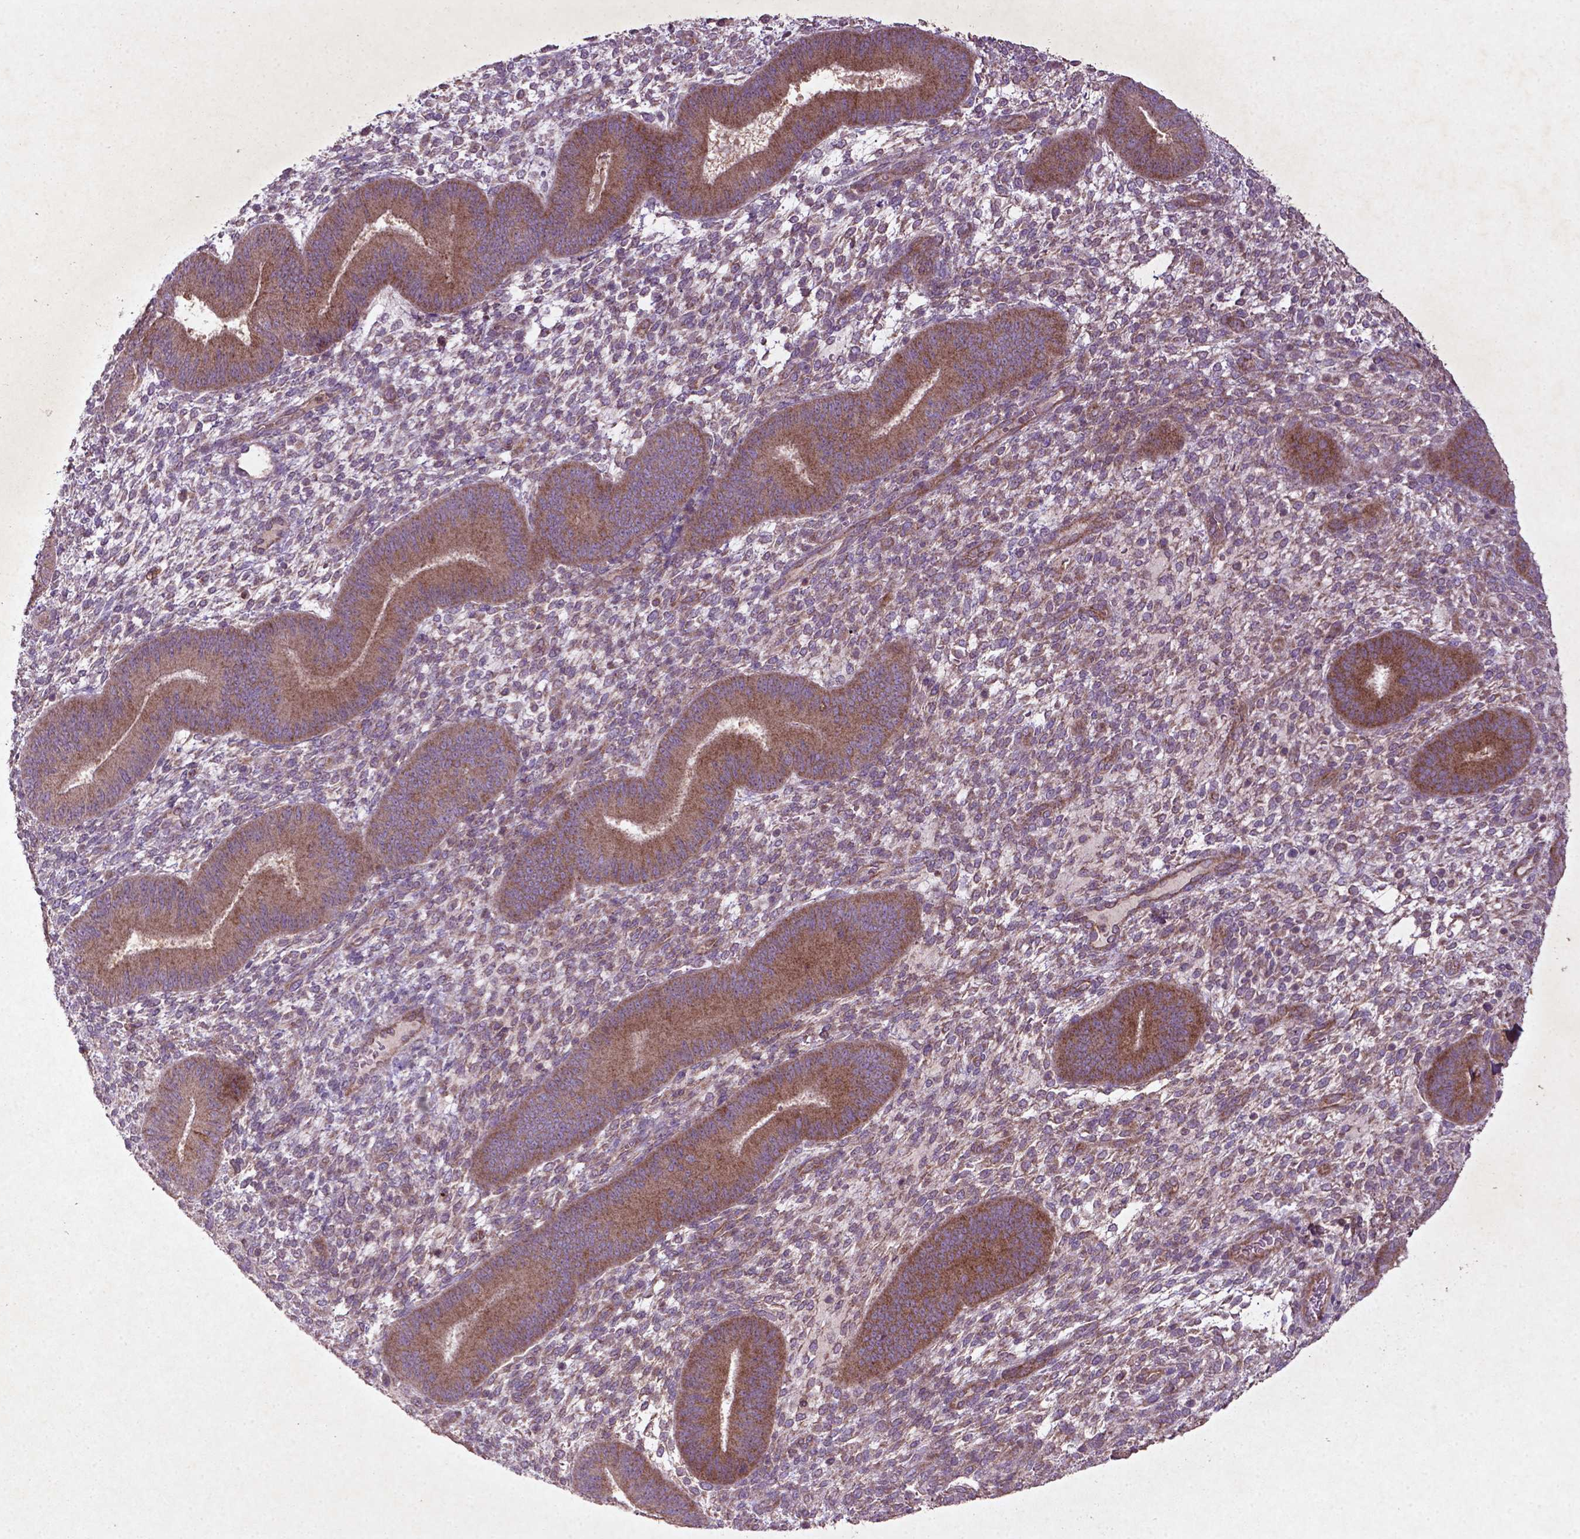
{"staining": {"intensity": "weak", "quantity": "25%-75%", "location": "cytoplasmic/membranous"}, "tissue": "endometrium", "cell_type": "Cells in endometrial stroma", "image_type": "normal", "snomed": [{"axis": "morphology", "description": "Normal tissue, NOS"}, {"axis": "topography", "description": "Endometrium"}], "caption": "Weak cytoplasmic/membranous positivity for a protein is present in approximately 25%-75% of cells in endometrial stroma of unremarkable endometrium using immunohistochemistry (IHC).", "gene": "MTOR", "patient": {"sex": "female", "age": 39}}